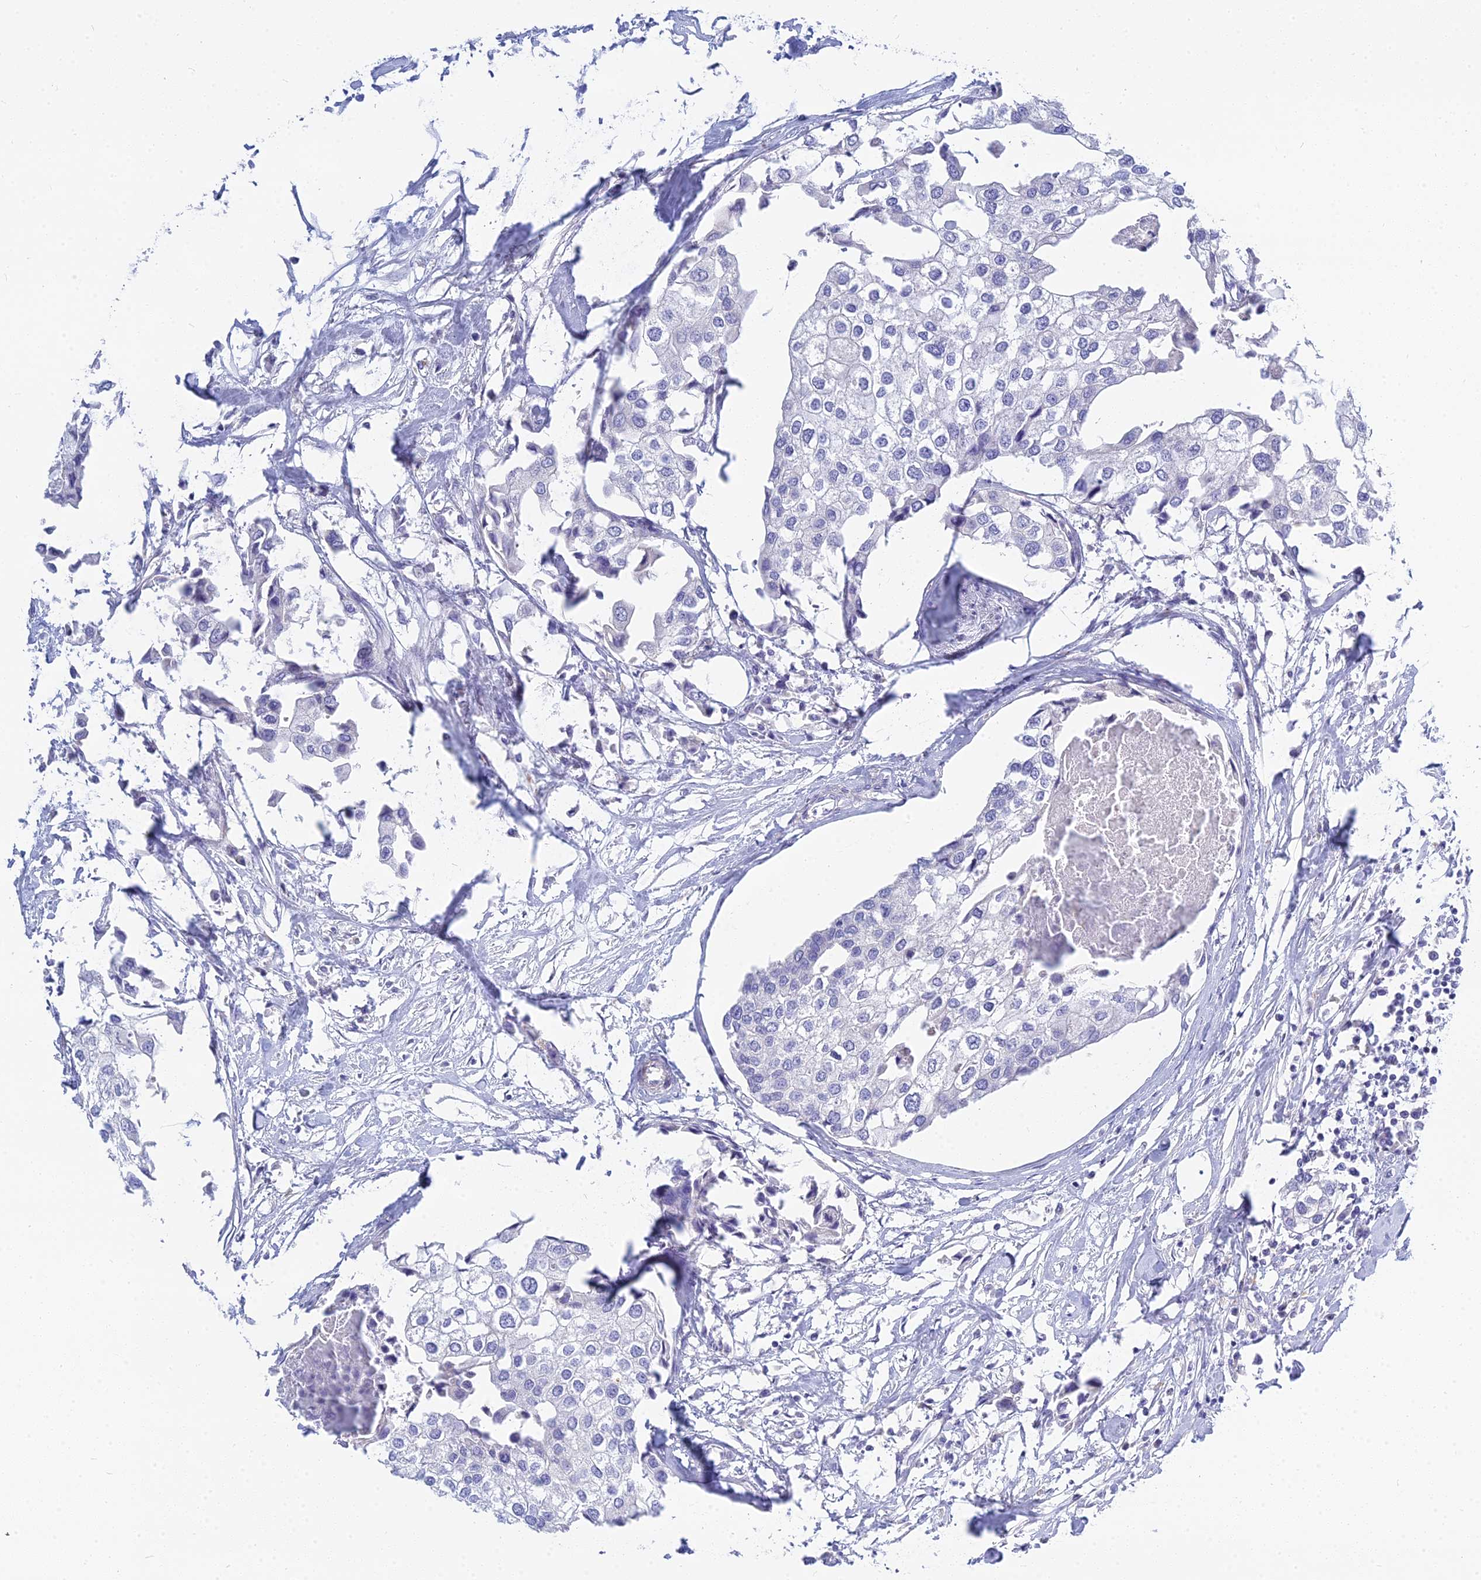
{"staining": {"intensity": "negative", "quantity": "none", "location": "none"}, "tissue": "urothelial cancer", "cell_type": "Tumor cells", "image_type": "cancer", "snomed": [{"axis": "morphology", "description": "Urothelial carcinoma, High grade"}, {"axis": "topography", "description": "Urinary bladder"}], "caption": "Immunohistochemistry histopathology image of neoplastic tissue: human urothelial carcinoma (high-grade) stained with DAB (3,3'-diaminobenzidine) demonstrates no significant protein expression in tumor cells.", "gene": "SMIM24", "patient": {"sex": "male", "age": 64}}